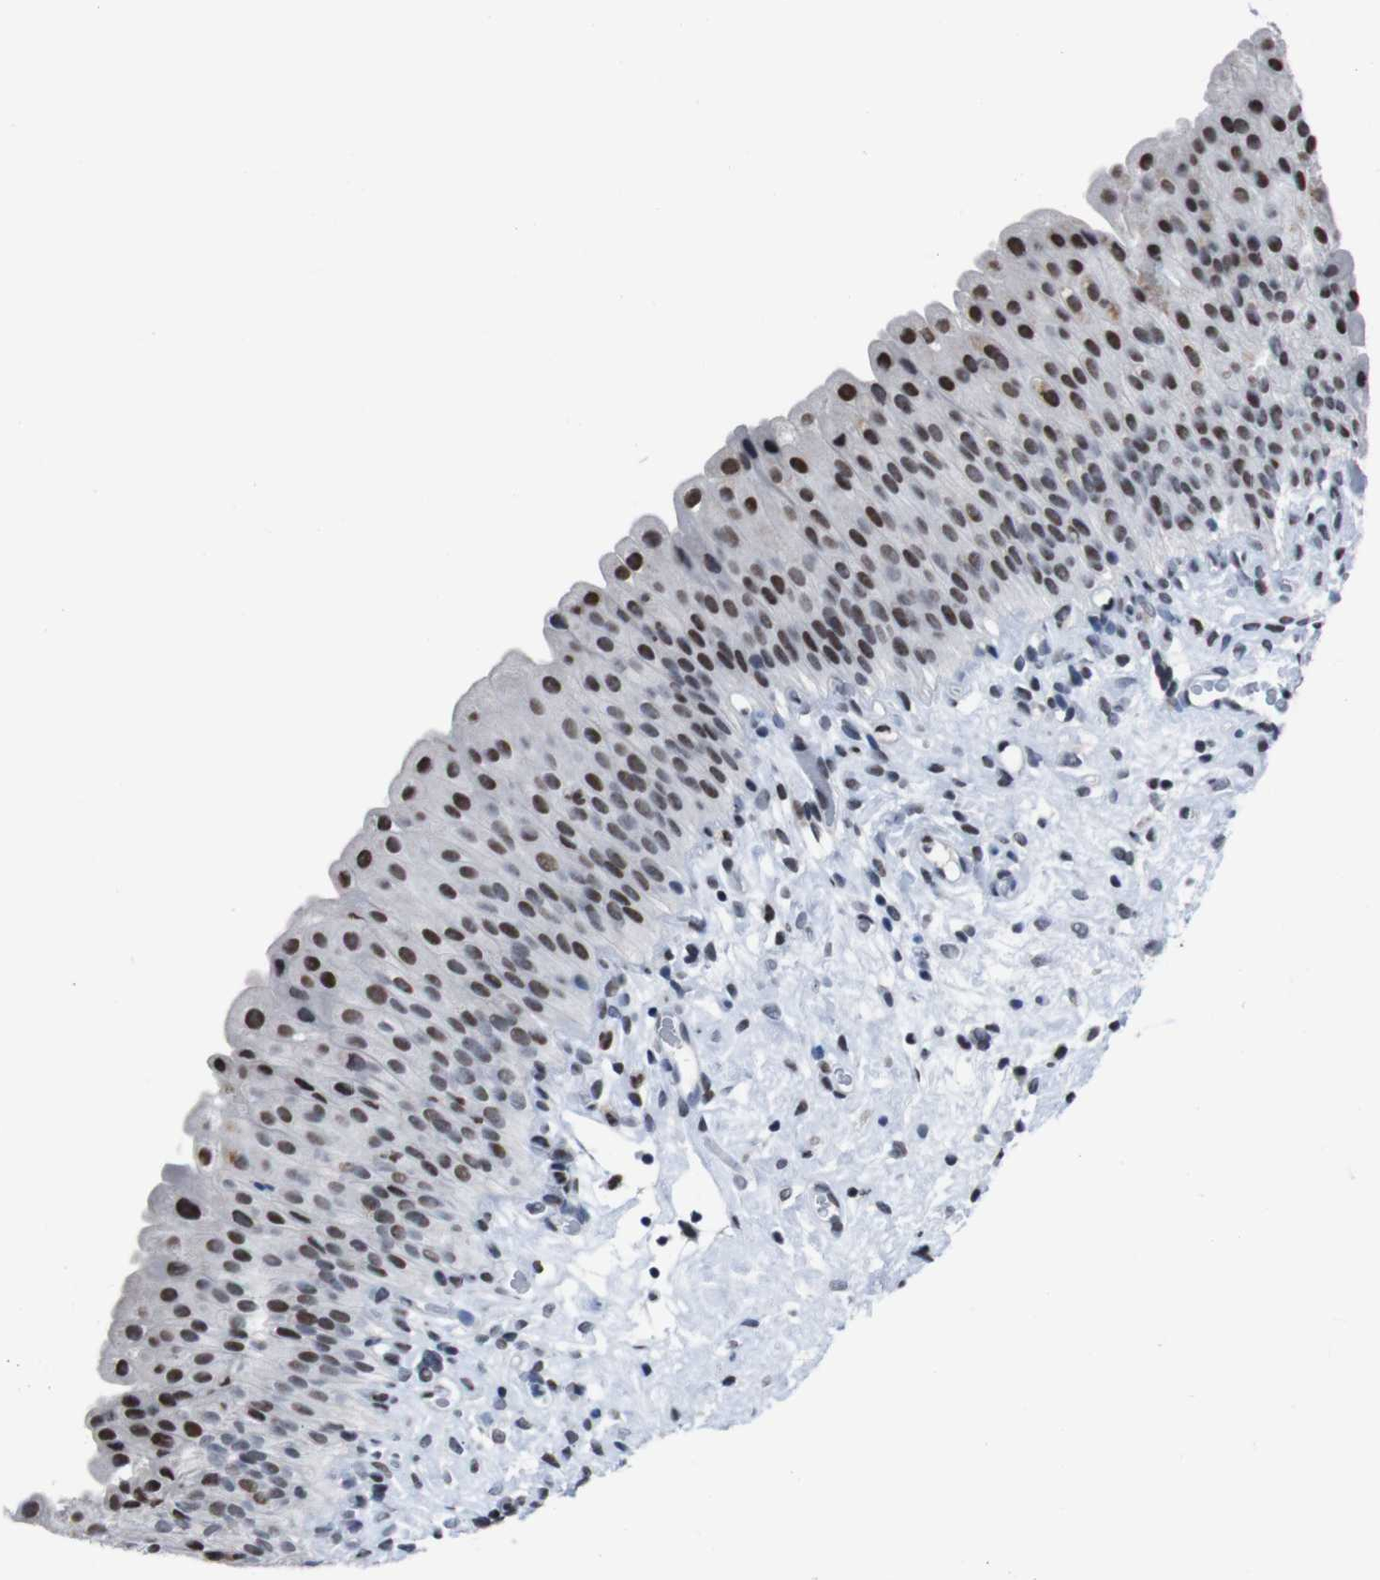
{"staining": {"intensity": "strong", "quantity": ">75%", "location": "nuclear"}, "tissue": "urinary bladder", "cell_type": "Urothelial cells", "image_type": "normal", "snomed": [{"axis": "morphology", "description": "Normal tissue, NOS"}, {"axis": "morphology", "description": "Urothelial carcinoma, High grade"}, {"axis": "topography", "description": "Urinary bladder"}], "caption": "A brown stain highlights strong nuclear staining of a protein in urothelial cells of benign urinary bladder.", "gene": "PIP4P2", "patient": {"sex": "male", "age": 46}}